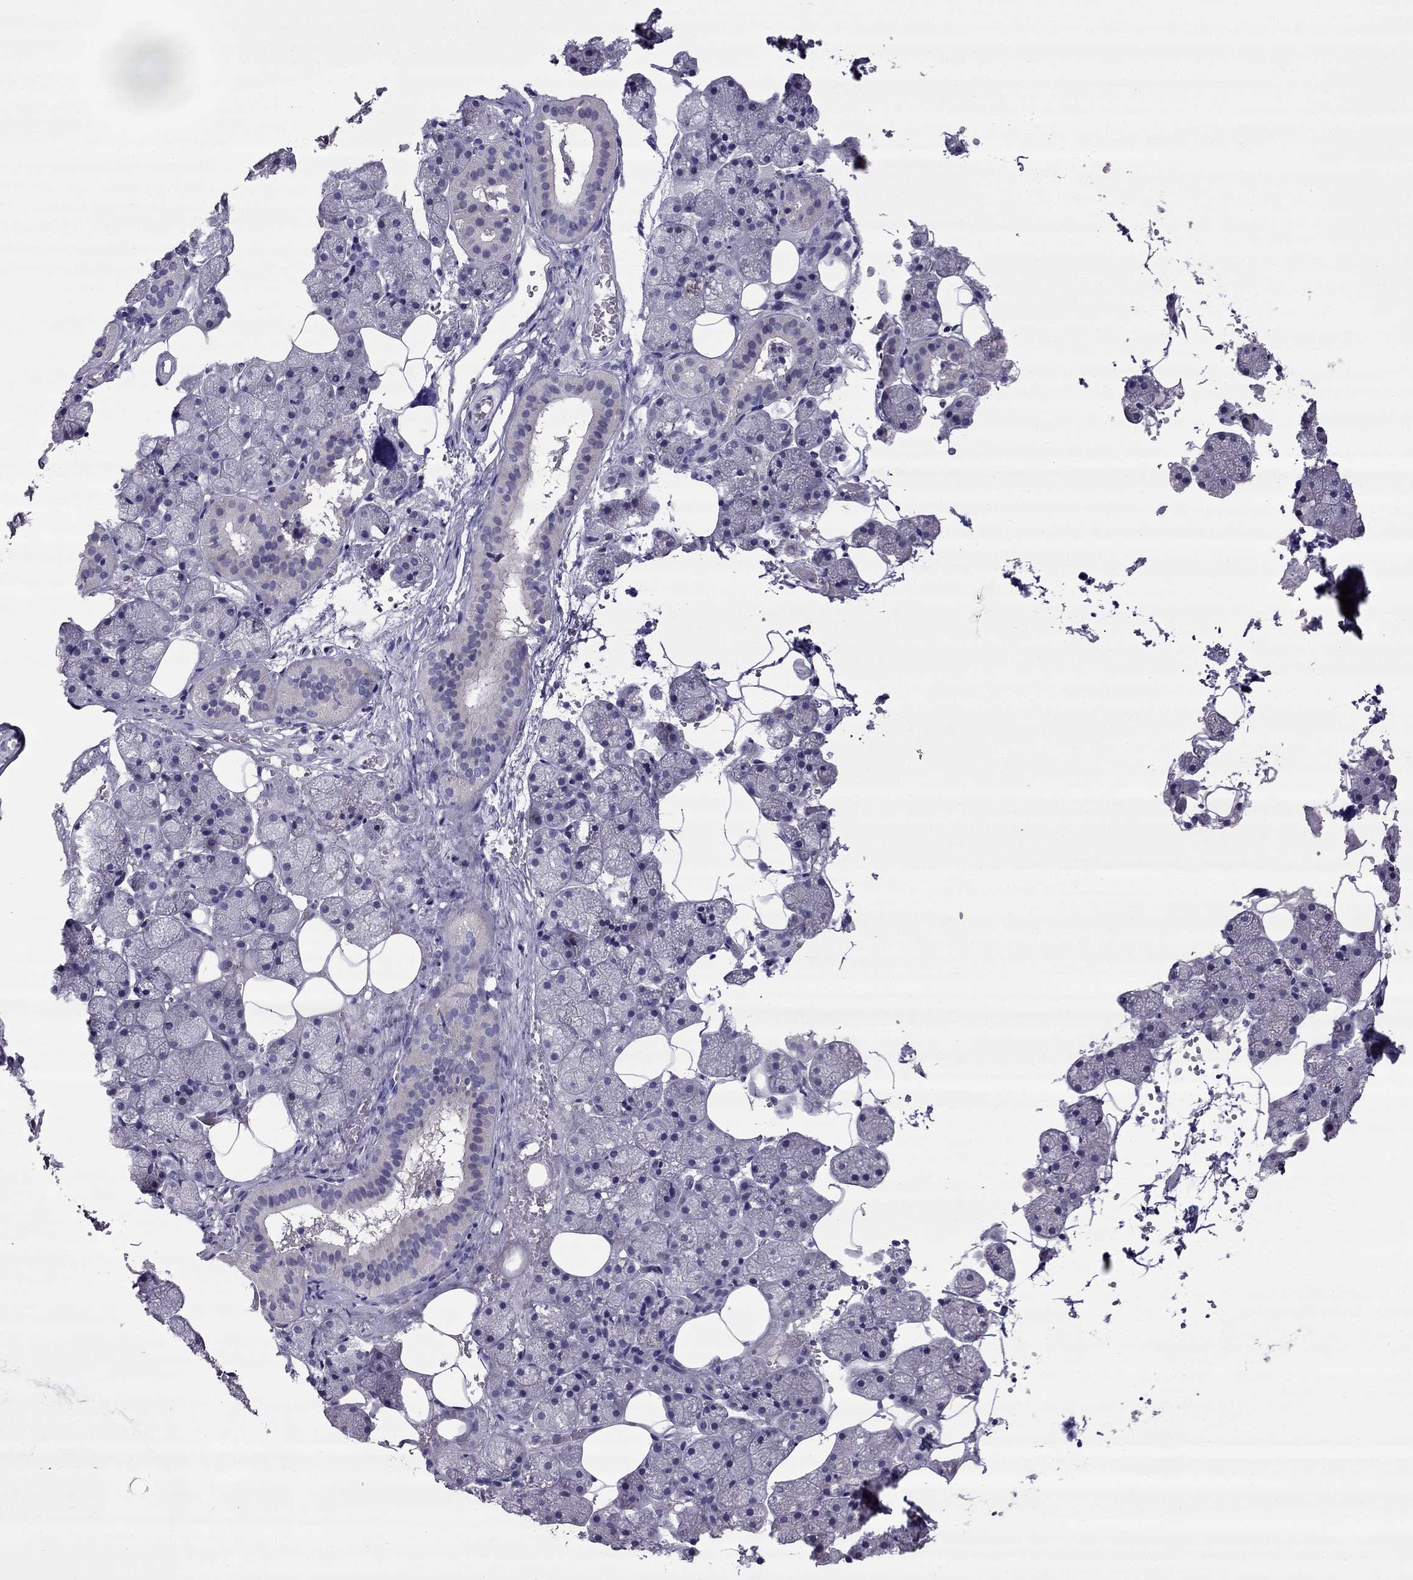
{"staining": {"intensity": "negative", "quantity": "none", "location": "none"}, "tissue": "salivary gland", "cell_type": "Glandular cells", "image_type": "normal", "snomed": [{"axis": "morphology", "description": "Normal tissue, NOS"}, {"axis": "topography", "description": "Salivary gland"}], "caption": "Immunohistochemistry image of unremarkable salivary gland stained for a protein (brown), which demonstrates no staining in glandular cells.", "gene": "MYBPH", "patient": {"sex": "male", "age": 38}}